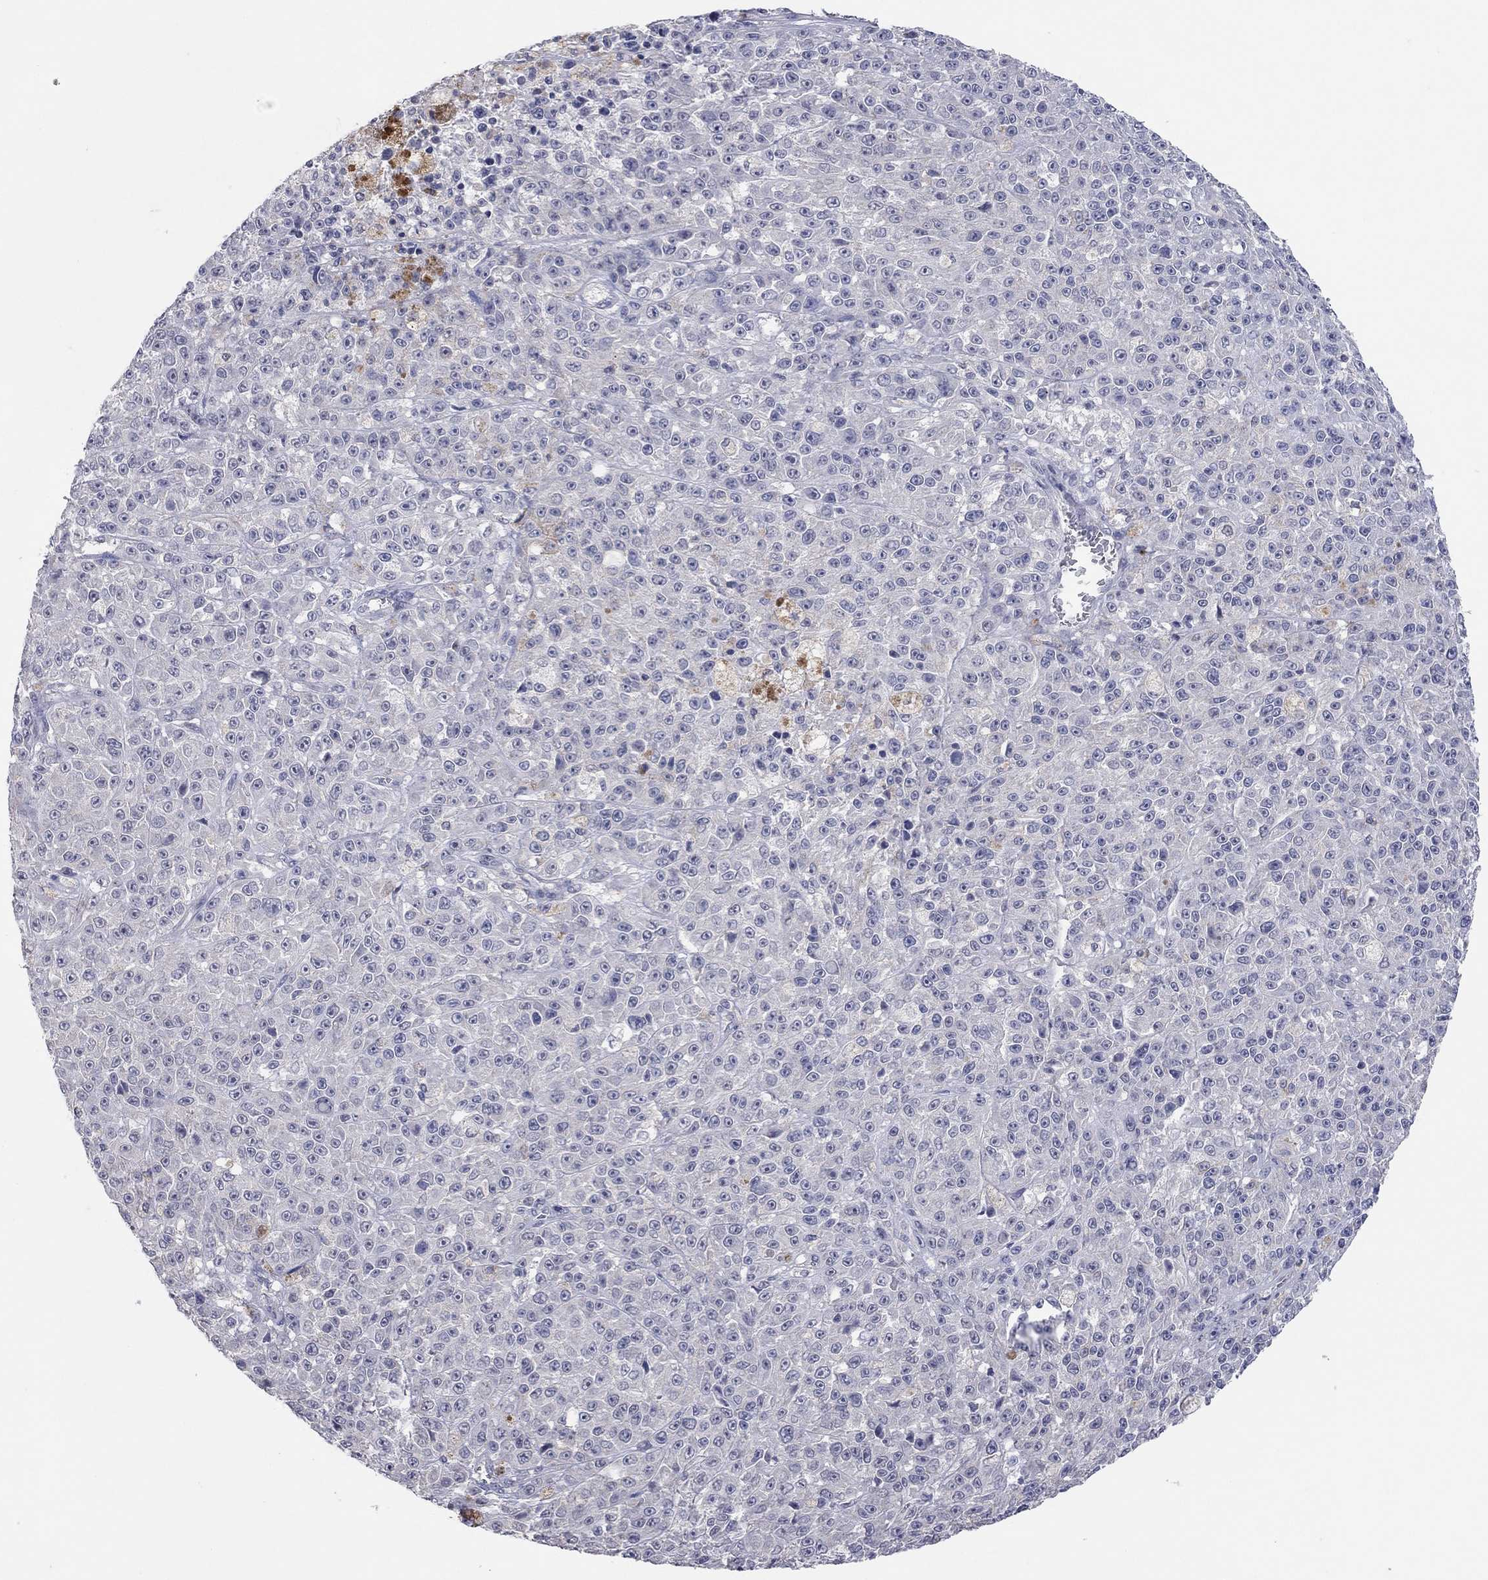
{"staining": {"intensity": "negative", "quantity": "none", "location": "none"}, "tissue": "melanoma", "cell_type": "Tumor cells", "image_type": "cancer", "snomed": [{"axis": "morphology", "description": "Malignant melanoma, NOS"}, {"axis": "topography", "description": "Skin"}], "caption": "Melanoma was stained to show a protein in brown. There is no significant positivity in tumor cells. (Brightfield microscopy of DAB (3,3'-diaminobenzidine) IHC at high magnification).", "gene": "MMP13", "patient": {"sex": "female", "age": 58}}